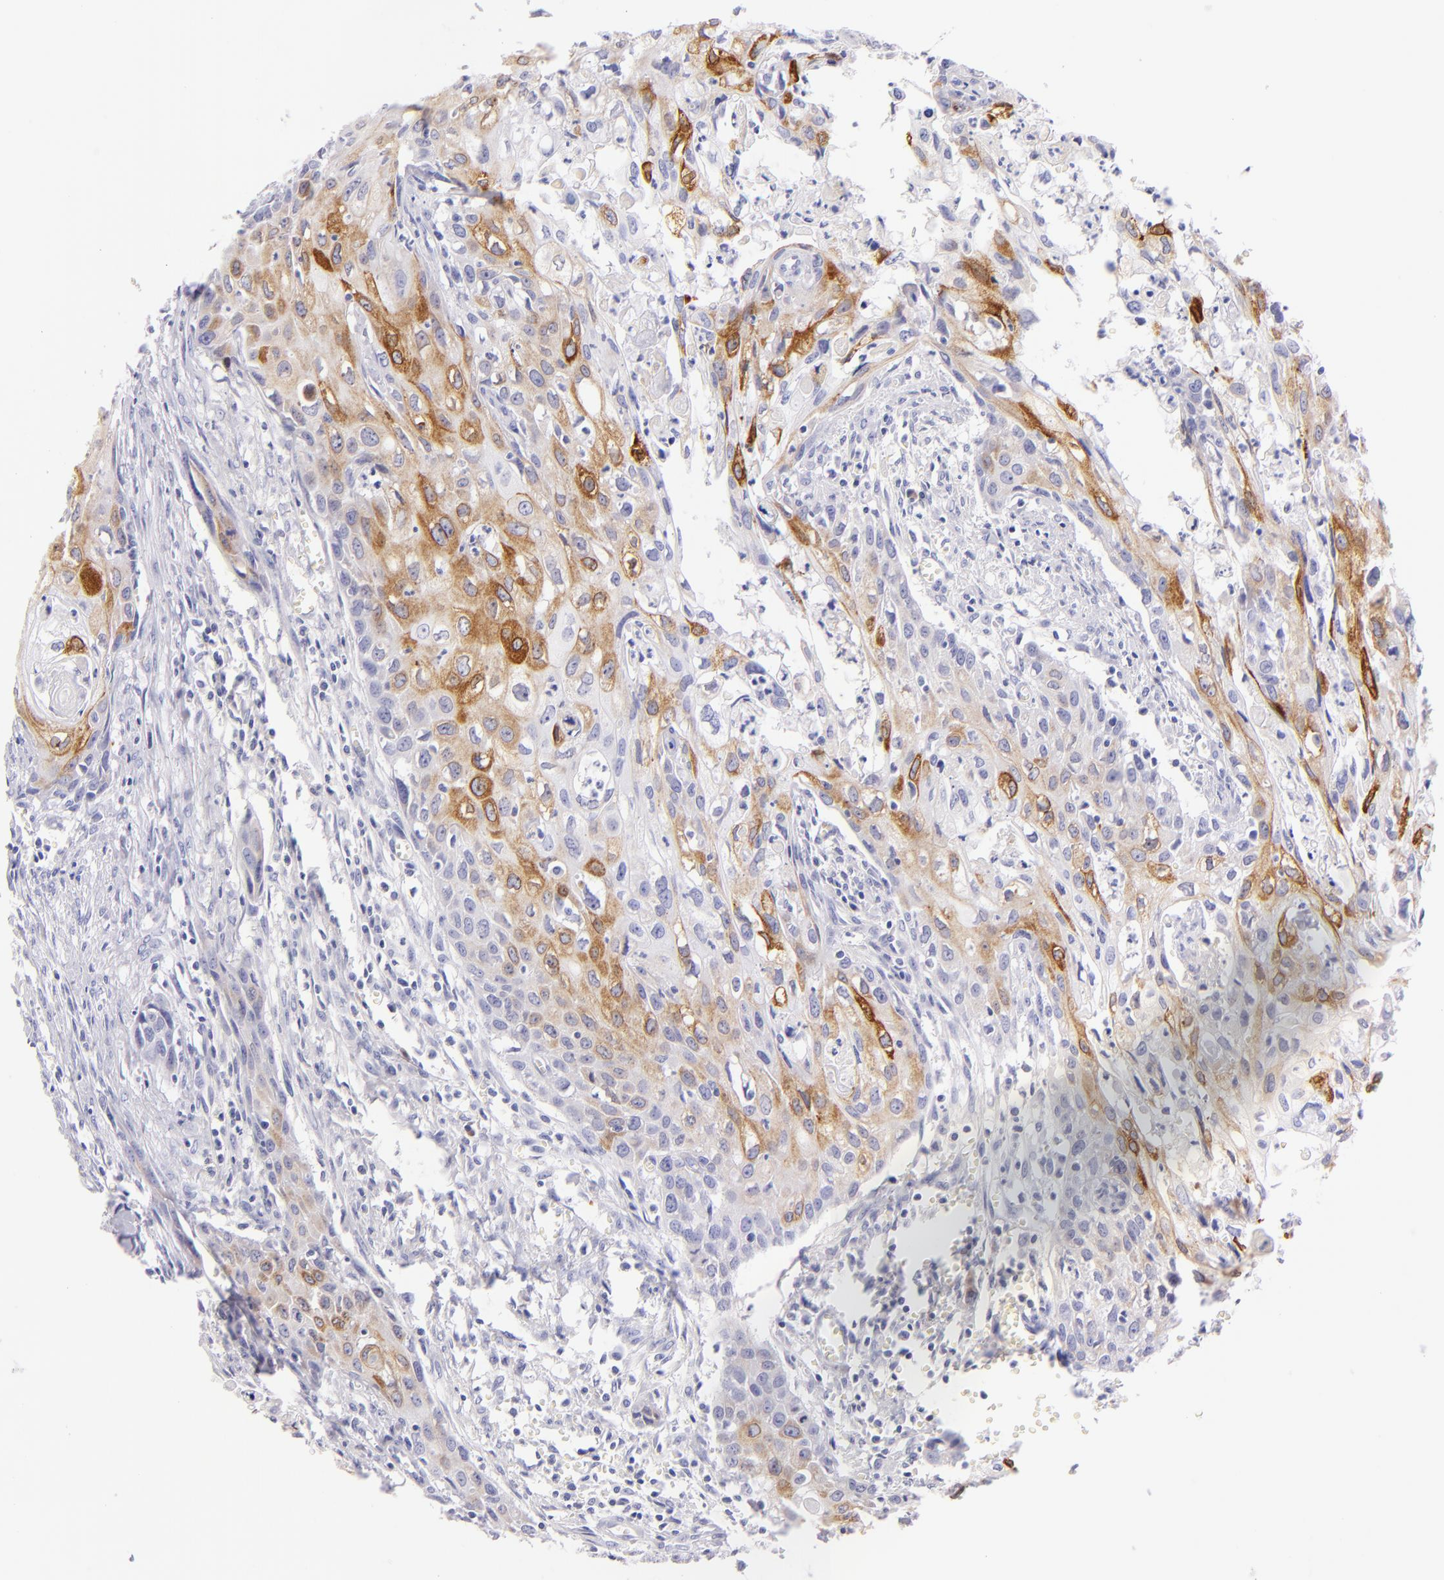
{"staining": {"intensity": "moderate", "quantity": "<25%", "location": "cytoplasmic/membranous"}, "tissue": "urothelial cancer", "cell_type": "Tumor cells", "image_type": "cancer", "snomed": [{"axis": "morphology", "description": "Urothelial carcinoma, High grade"}, {"axis": "topography", "description": "Urinary bladder"}], "caption": "Immunohistochemical staining of urothelial cancer reveals low levels of moderate cytoplasmic/membranous positivity in about <25% of tumor cells. (DAB (3,3'-diaminobenzidine) IHC with brightfield microscopy, high magnification).", "gene": "SDC1", "patient": {"sex": "male", "age": 54}}